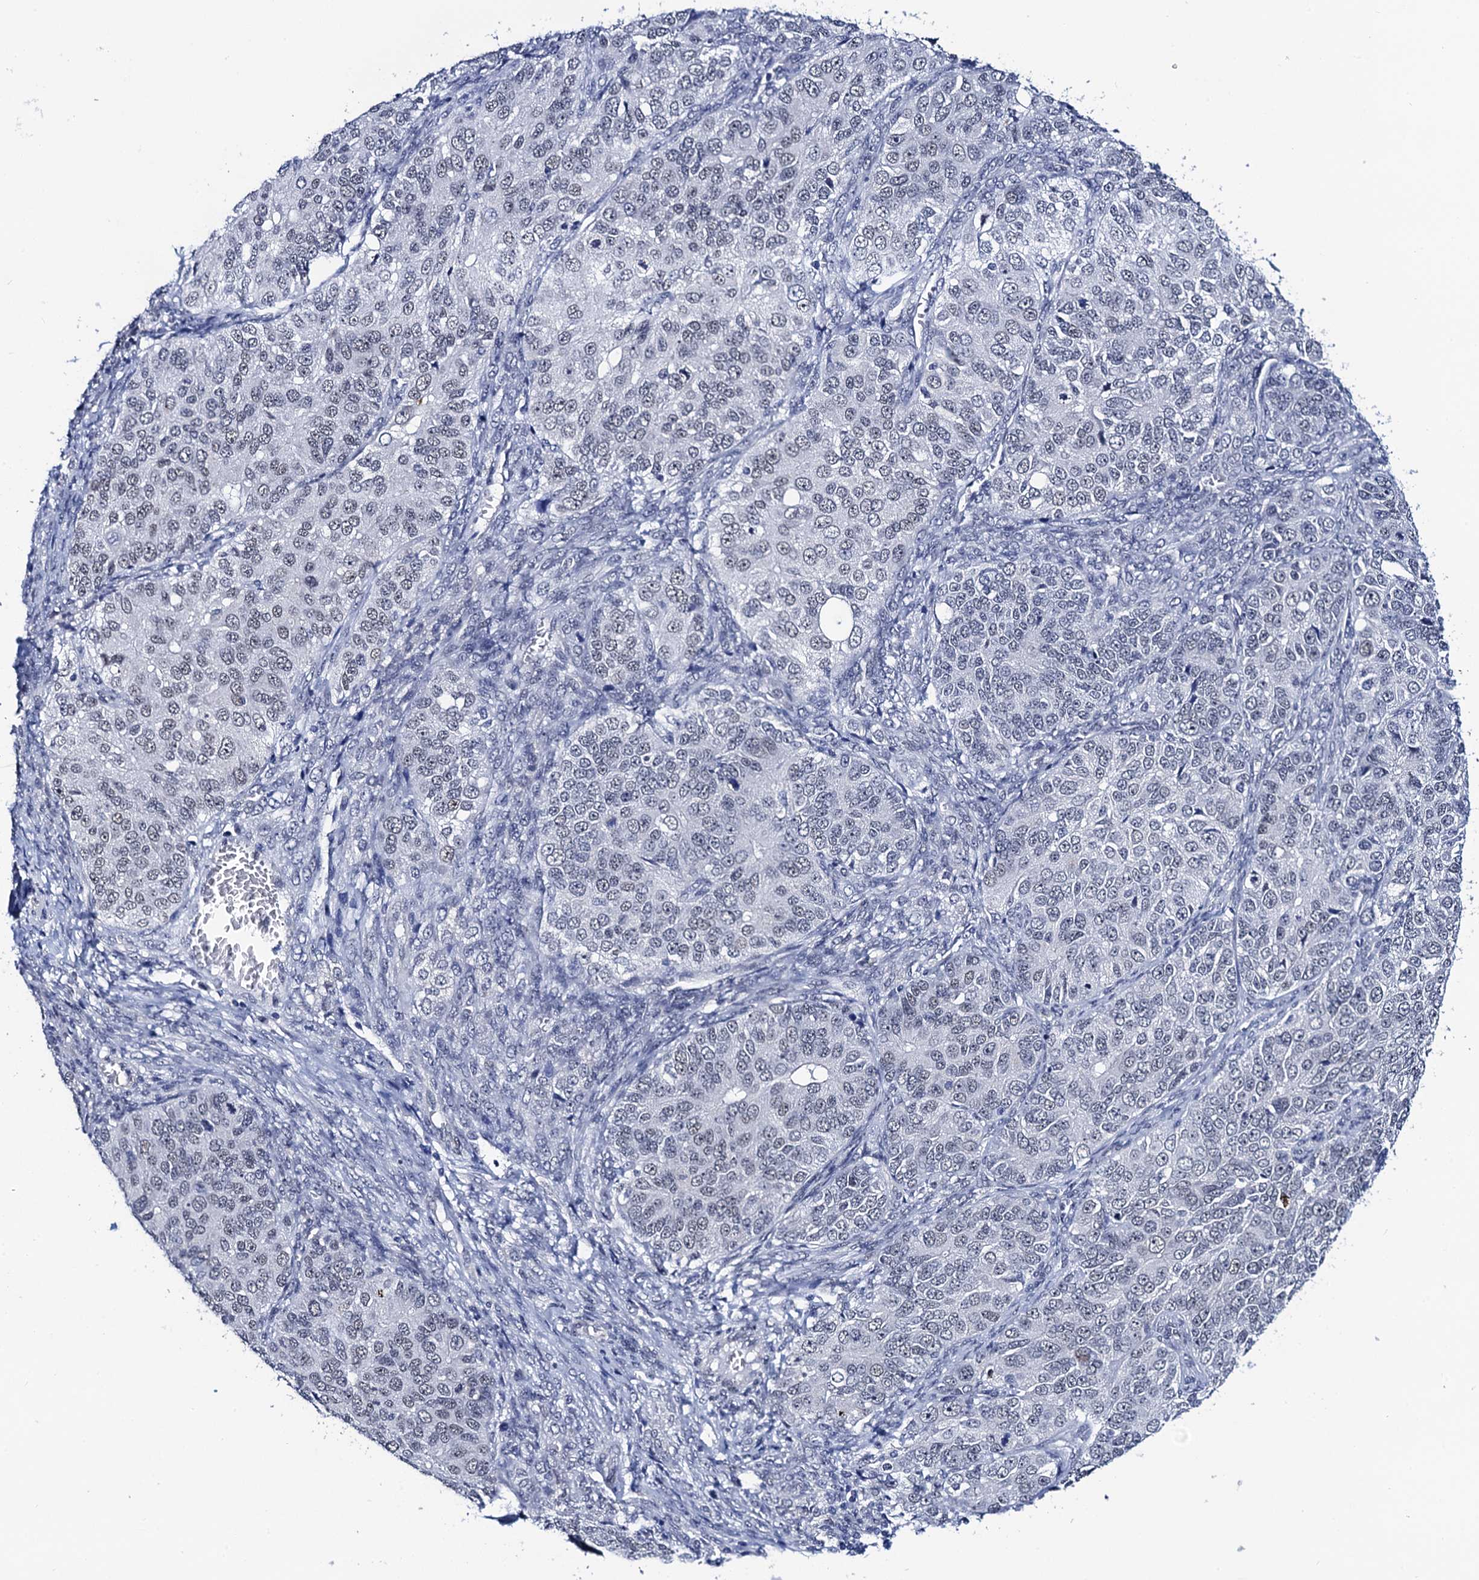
{"staining": {"intensity": "weak", "quantity": "<25%", "location": "nuclear"}, "tissue": "ovarian cancer", "cell_type": "Tumor cells", "image_type": "cancer", "snomed": [{"axis": "morphology", "description": "Carcinoma, endometroid"}, {"axis": "topography", "description": "Ovary"}], "caption": "Immunohistochemistry photomicrograph of neoplastic tissue: human endometroid carcinoma (ovarian) stained with DAB displays no significant protein expression in tumor cells.", "gene": "C16orf87", "patient": {"sex": "female", "age": 51}}